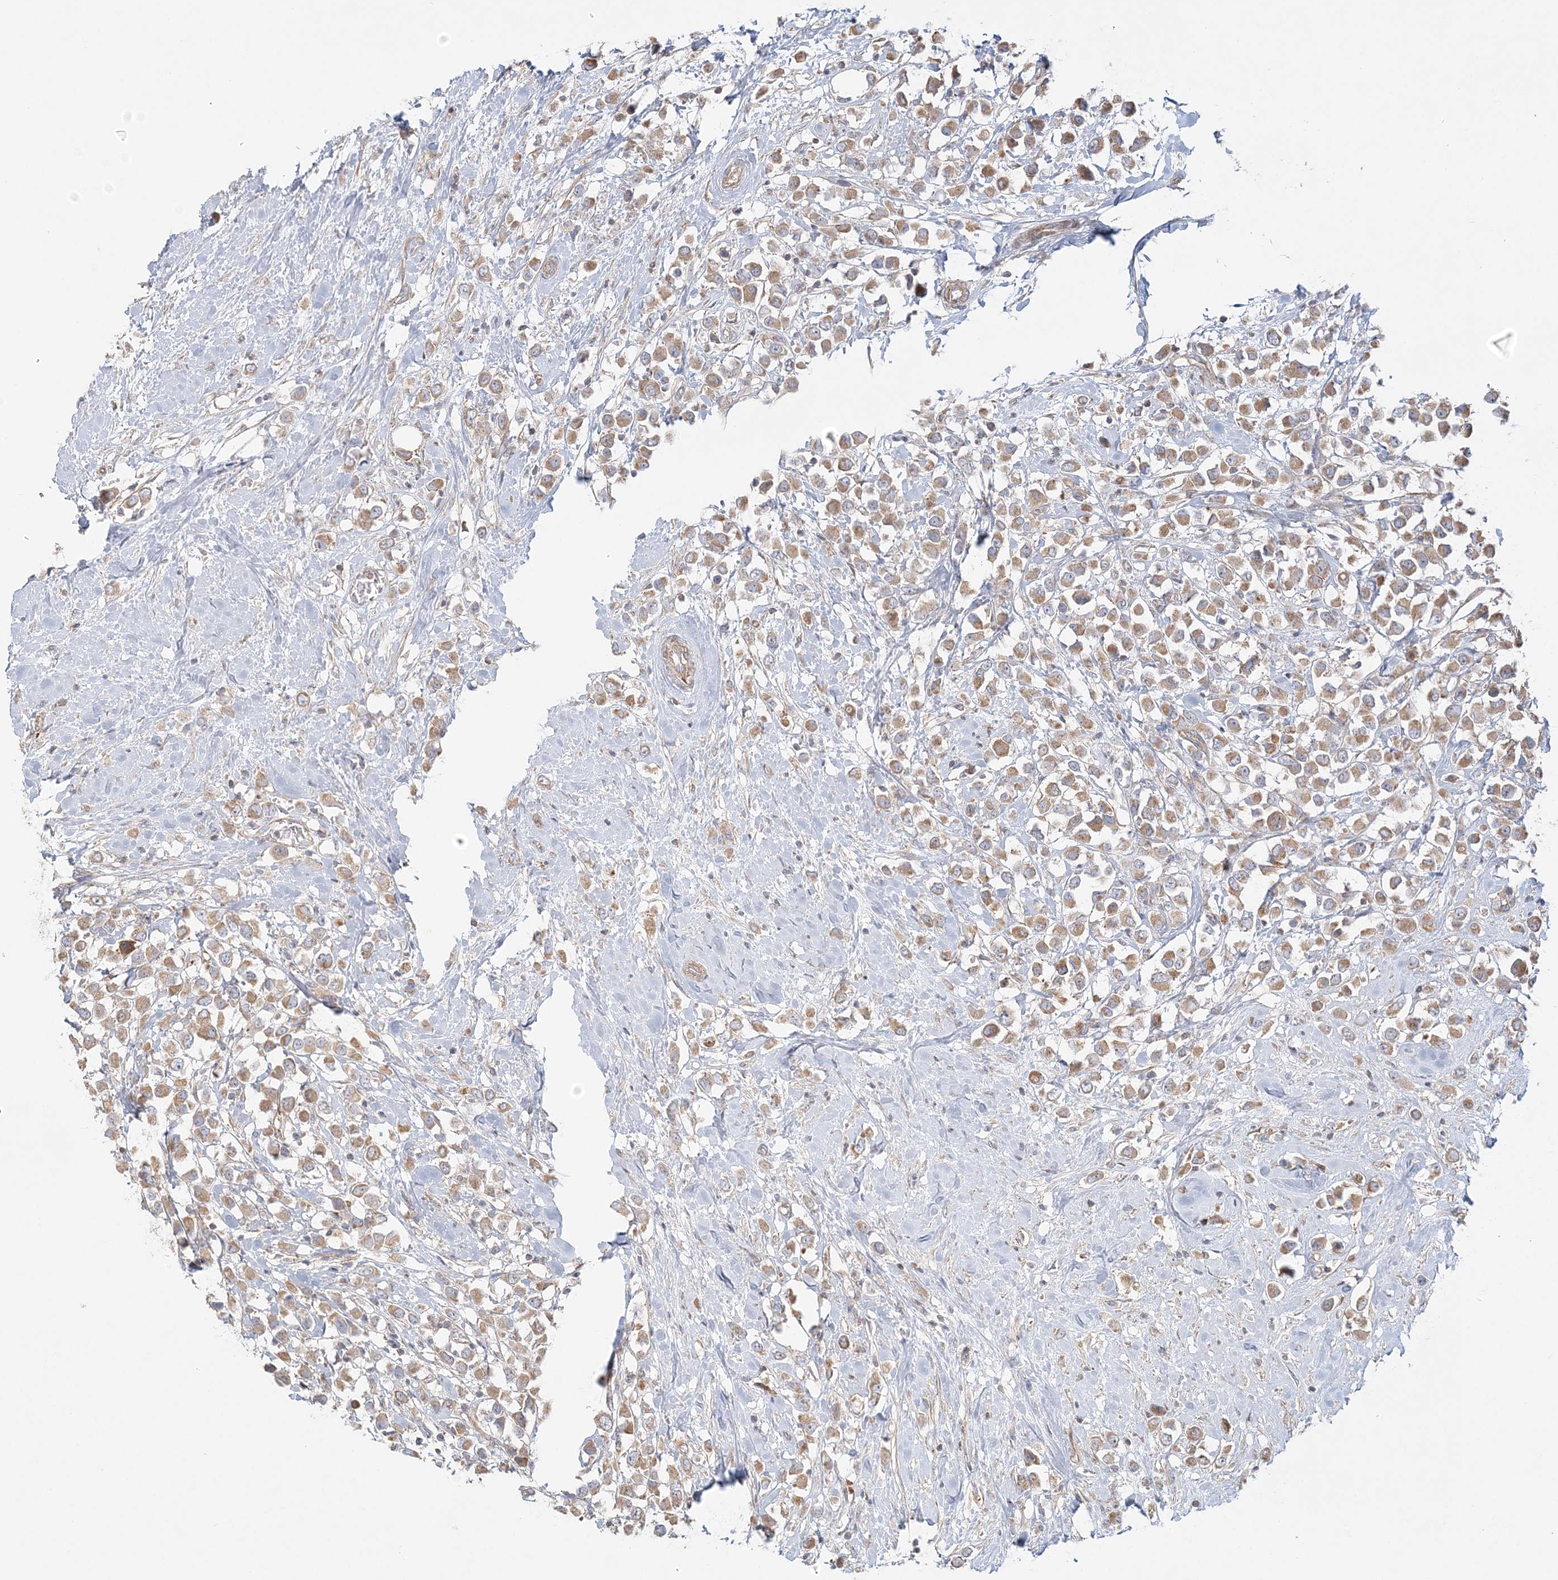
{"staining": {"intensity": "moderate", "quantity": ">75%", "location": "cytoplasmic/membranous"}, "tissue": "breast cancer", "cell_type": "Tumor cells", "image_type": "cancer", "snomed": [{"axis": "morphology", "description": "Duct carcinoma"}, {"axis": "topography", "description": "Breast"}], "caption": "The histopathology image displays immunohistochemical staining of breast cancer (intraductal carcinoma). There is moderate cytoplasmic/membranous expression is seen in about >75% of tumor cells.", "gene": "KIAA0232", "patient": {"sex": "female", "age": 61}}